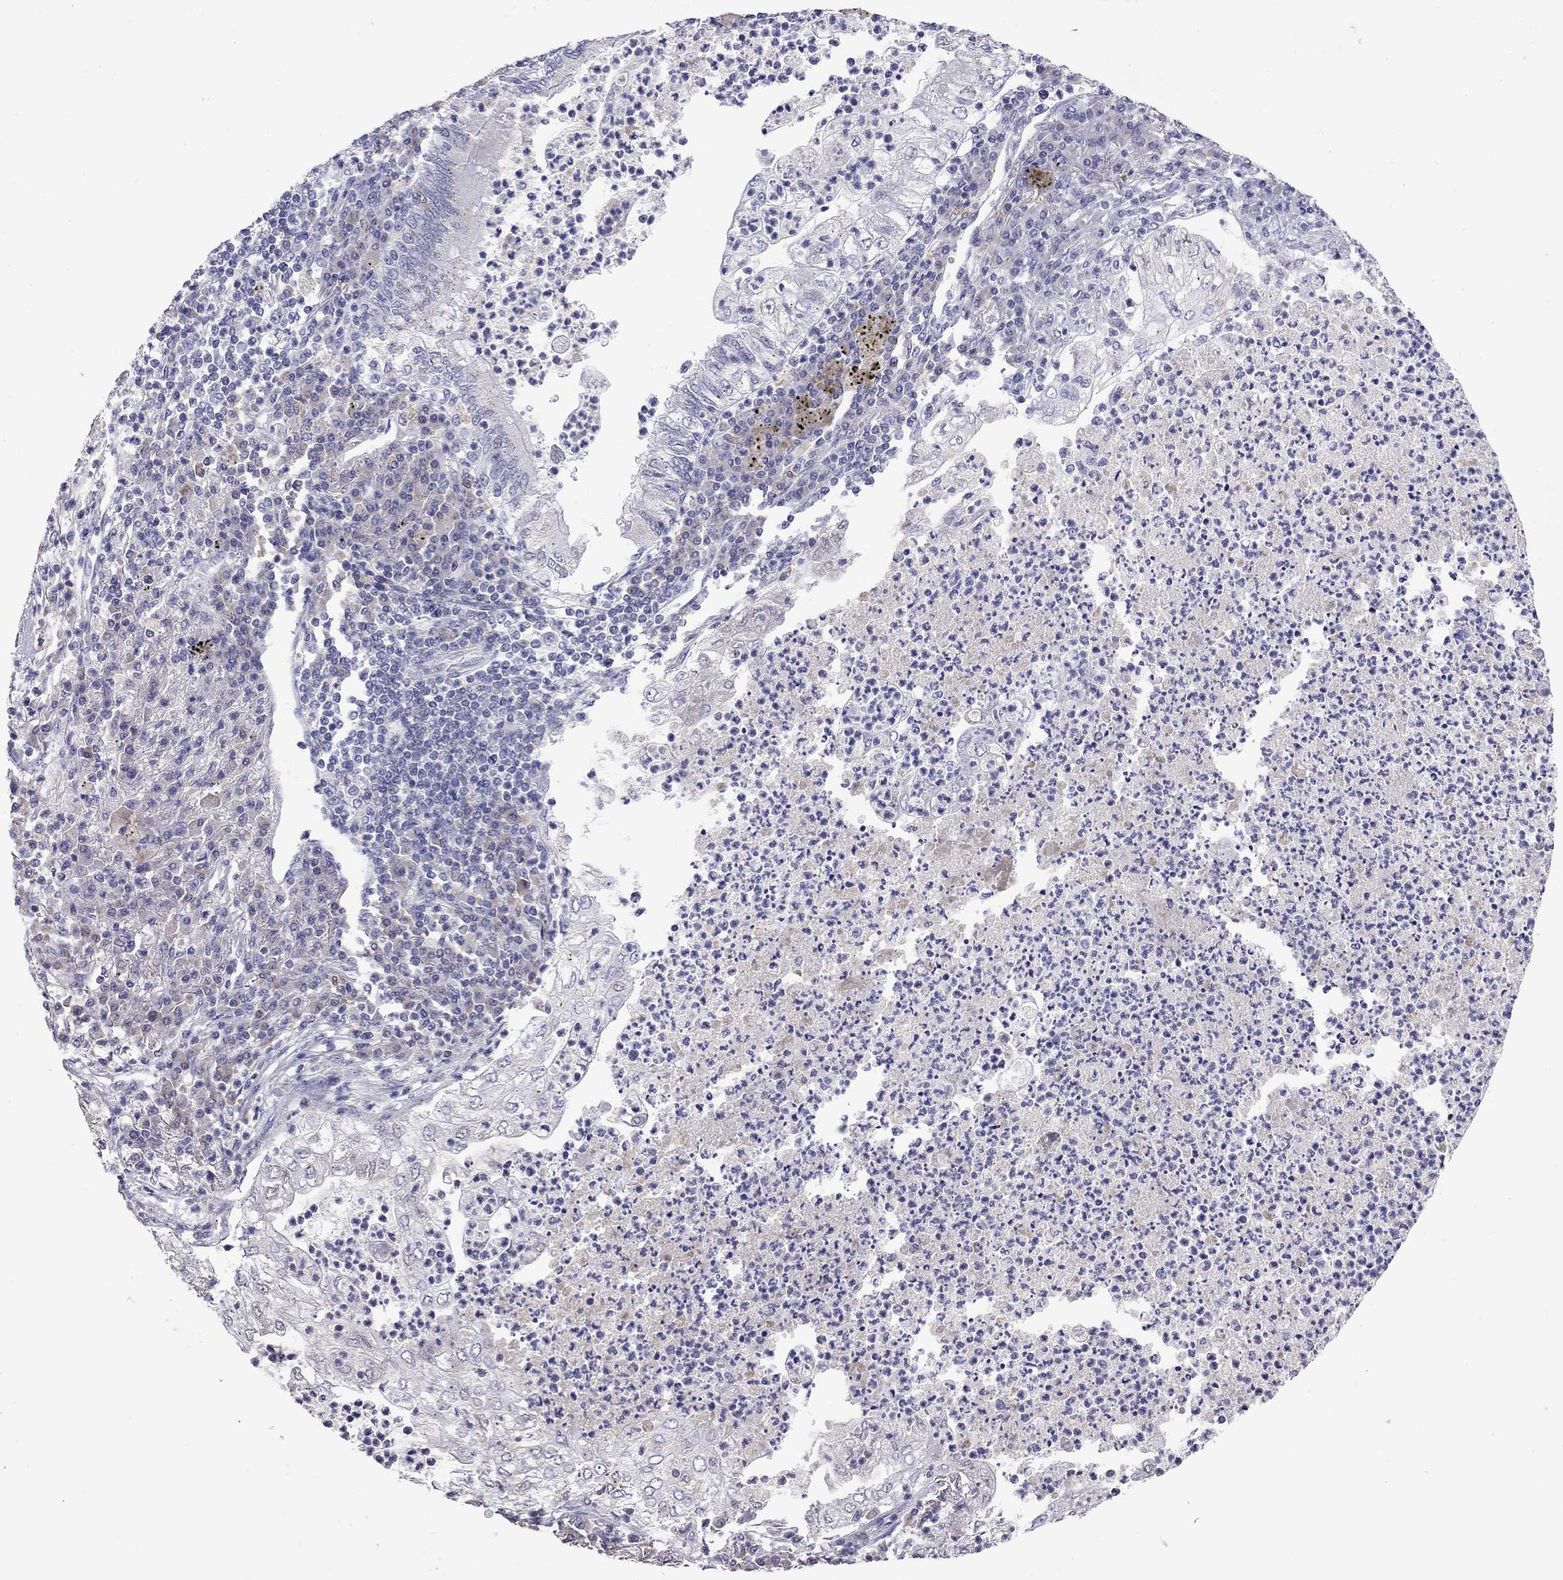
{"staining": {"intensity": "negative", "quantity": "none", "location": "none"}, "tissue": "lung cancer", "cell_type": "Tumor cells", "image_type": "cancer", "snomed": [{"axis": "morphology", "description": "Adenocarcinoma, NOS"}, {"axis": "topography", "description": "Lung"}], "caption": "An IHC micrograph of lung adenocarcinoma is shown. There is no staining in tumor cells of lung adenocarcinoma.", "gene": "WNK3", "patient": {"sex": "female", "age": 73}}